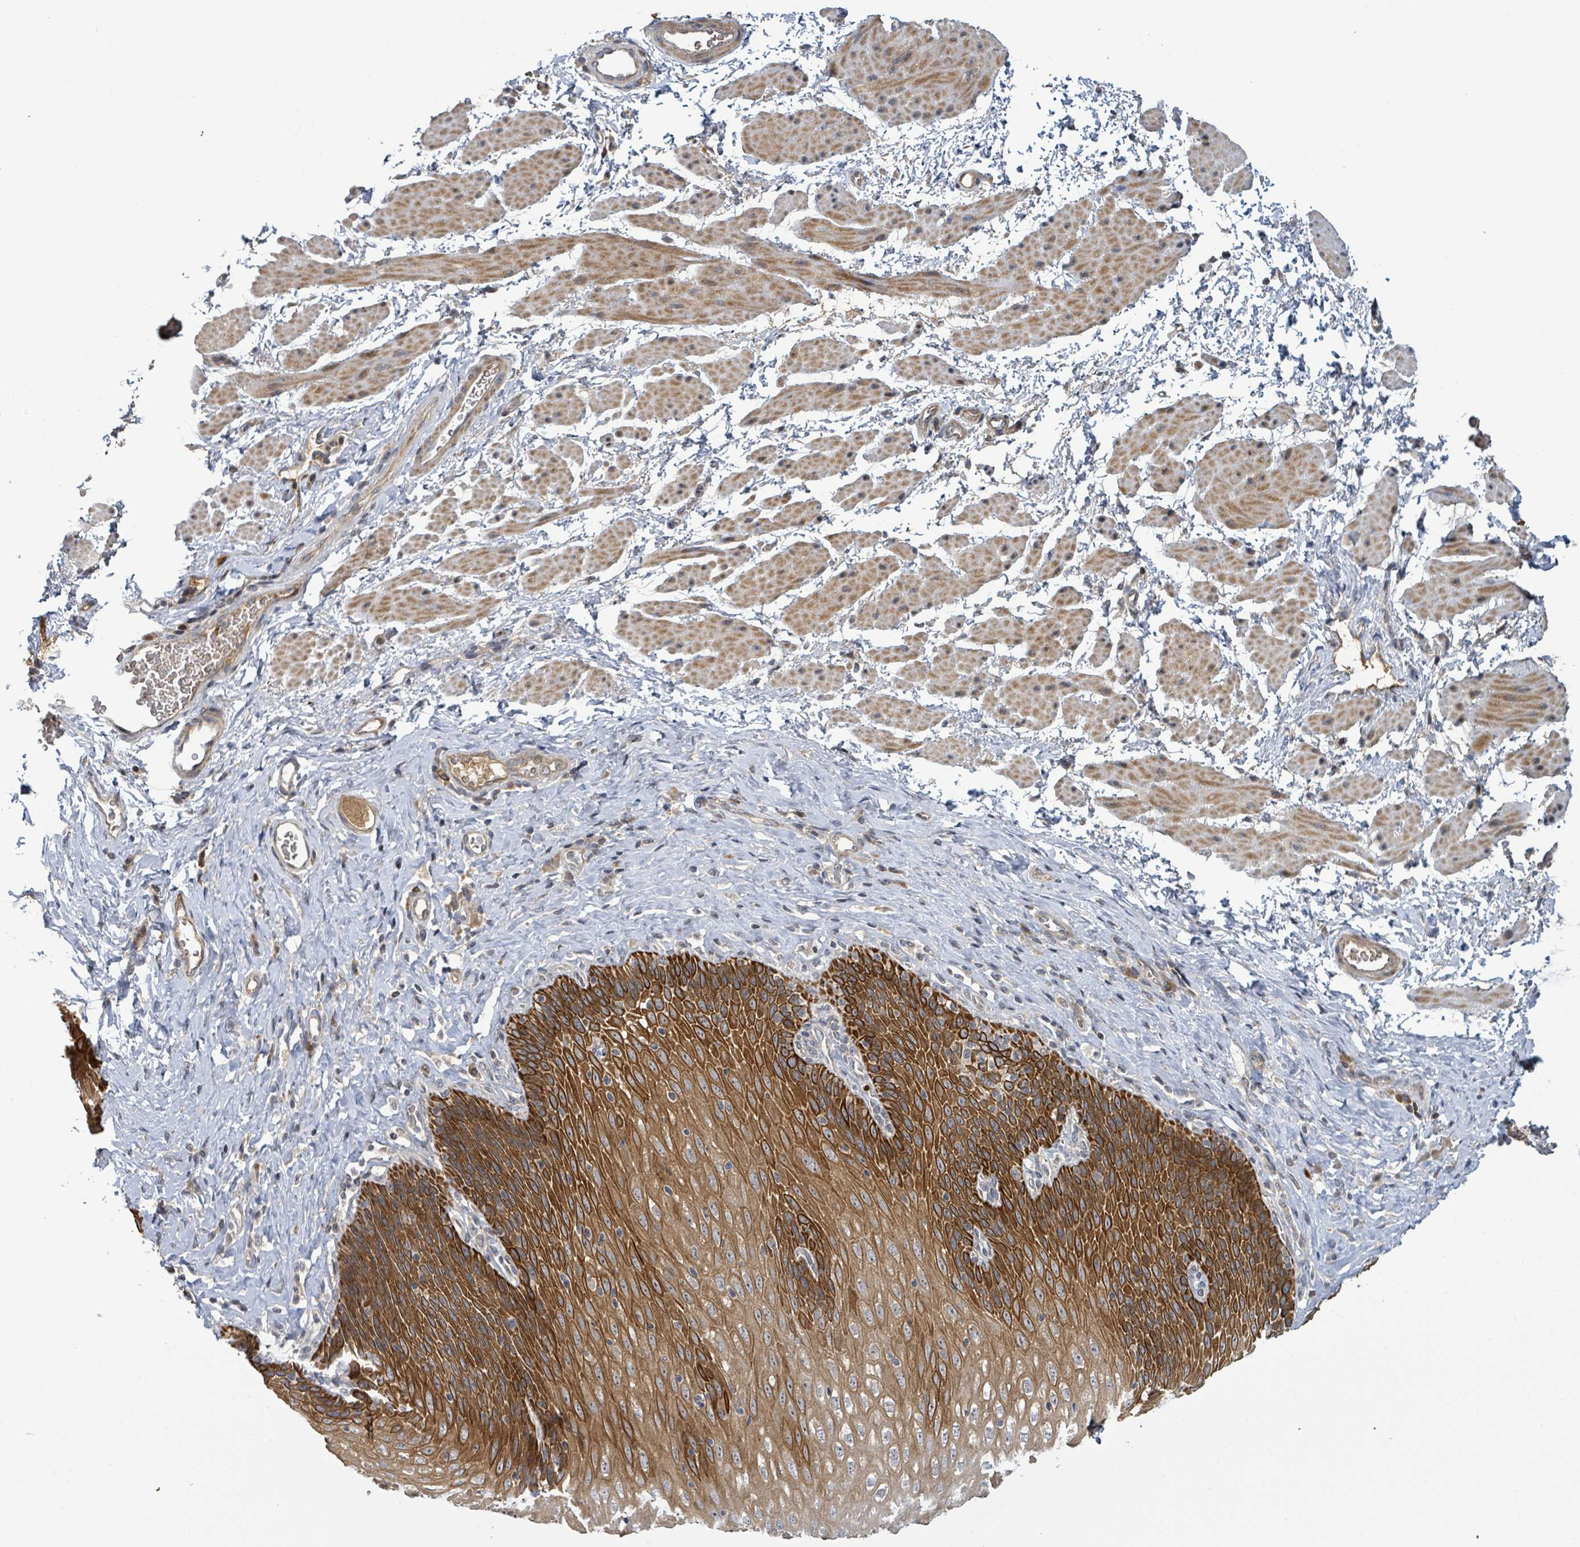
{"staining": {"intensity": "strong", "quantity": ">75%", "location": "cytoplasmic/membranous"}, "tissue": "esophagus", "cell_type": "Squamous epithelial cells", "image_type": "normal", "snomed": [{"axis": "morphology", "description": "Normal tissue, NOS"}, {"axis": "topography", "description": "Esophagus"}], "caption": "Strong cytoplasmic/membranous protein expression is present in approximately >75% of squamous epithelial cells in esophagus.", "gene": "ITGA11", "patient": {"sex": "female", "age": 61}}